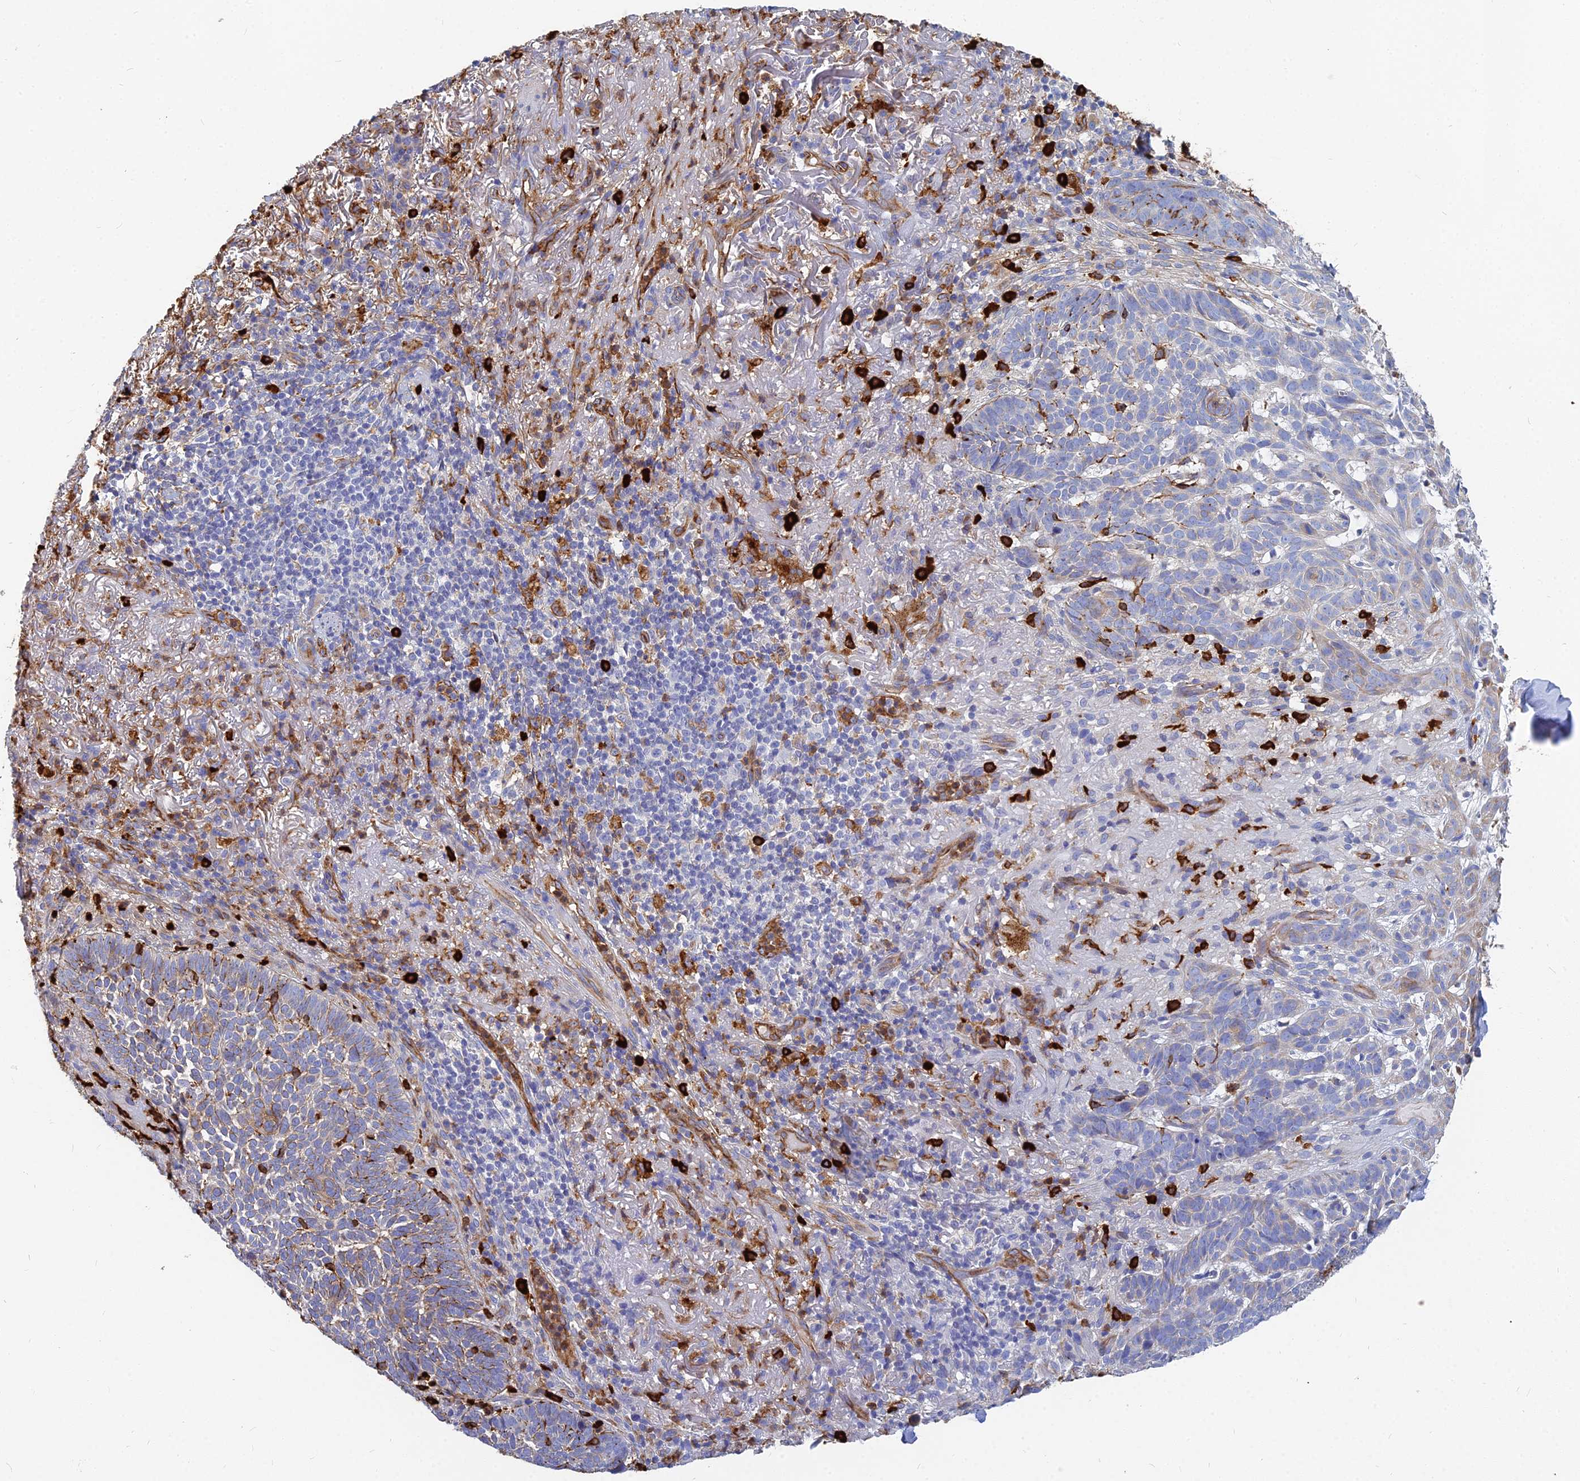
{"staining": {"intensity": "negative", "quantity": "none", "location": "none"}, "tissue": "skin cancer", "cell_type": "Tumor cells", "image_type": "cancer", "snomed": [{"axis": "morphology", "description": "Basal cell carcinoma"}, {"axis": "topography", "description": "Skin"}], "caption": "The immunohistochemistry (IHC) micrograph has no significant positivity in tumor cells of skin basal cell carcinoma tissue.", "gene": "VAT1", "patient": {"sex": "female", "age": 78}}